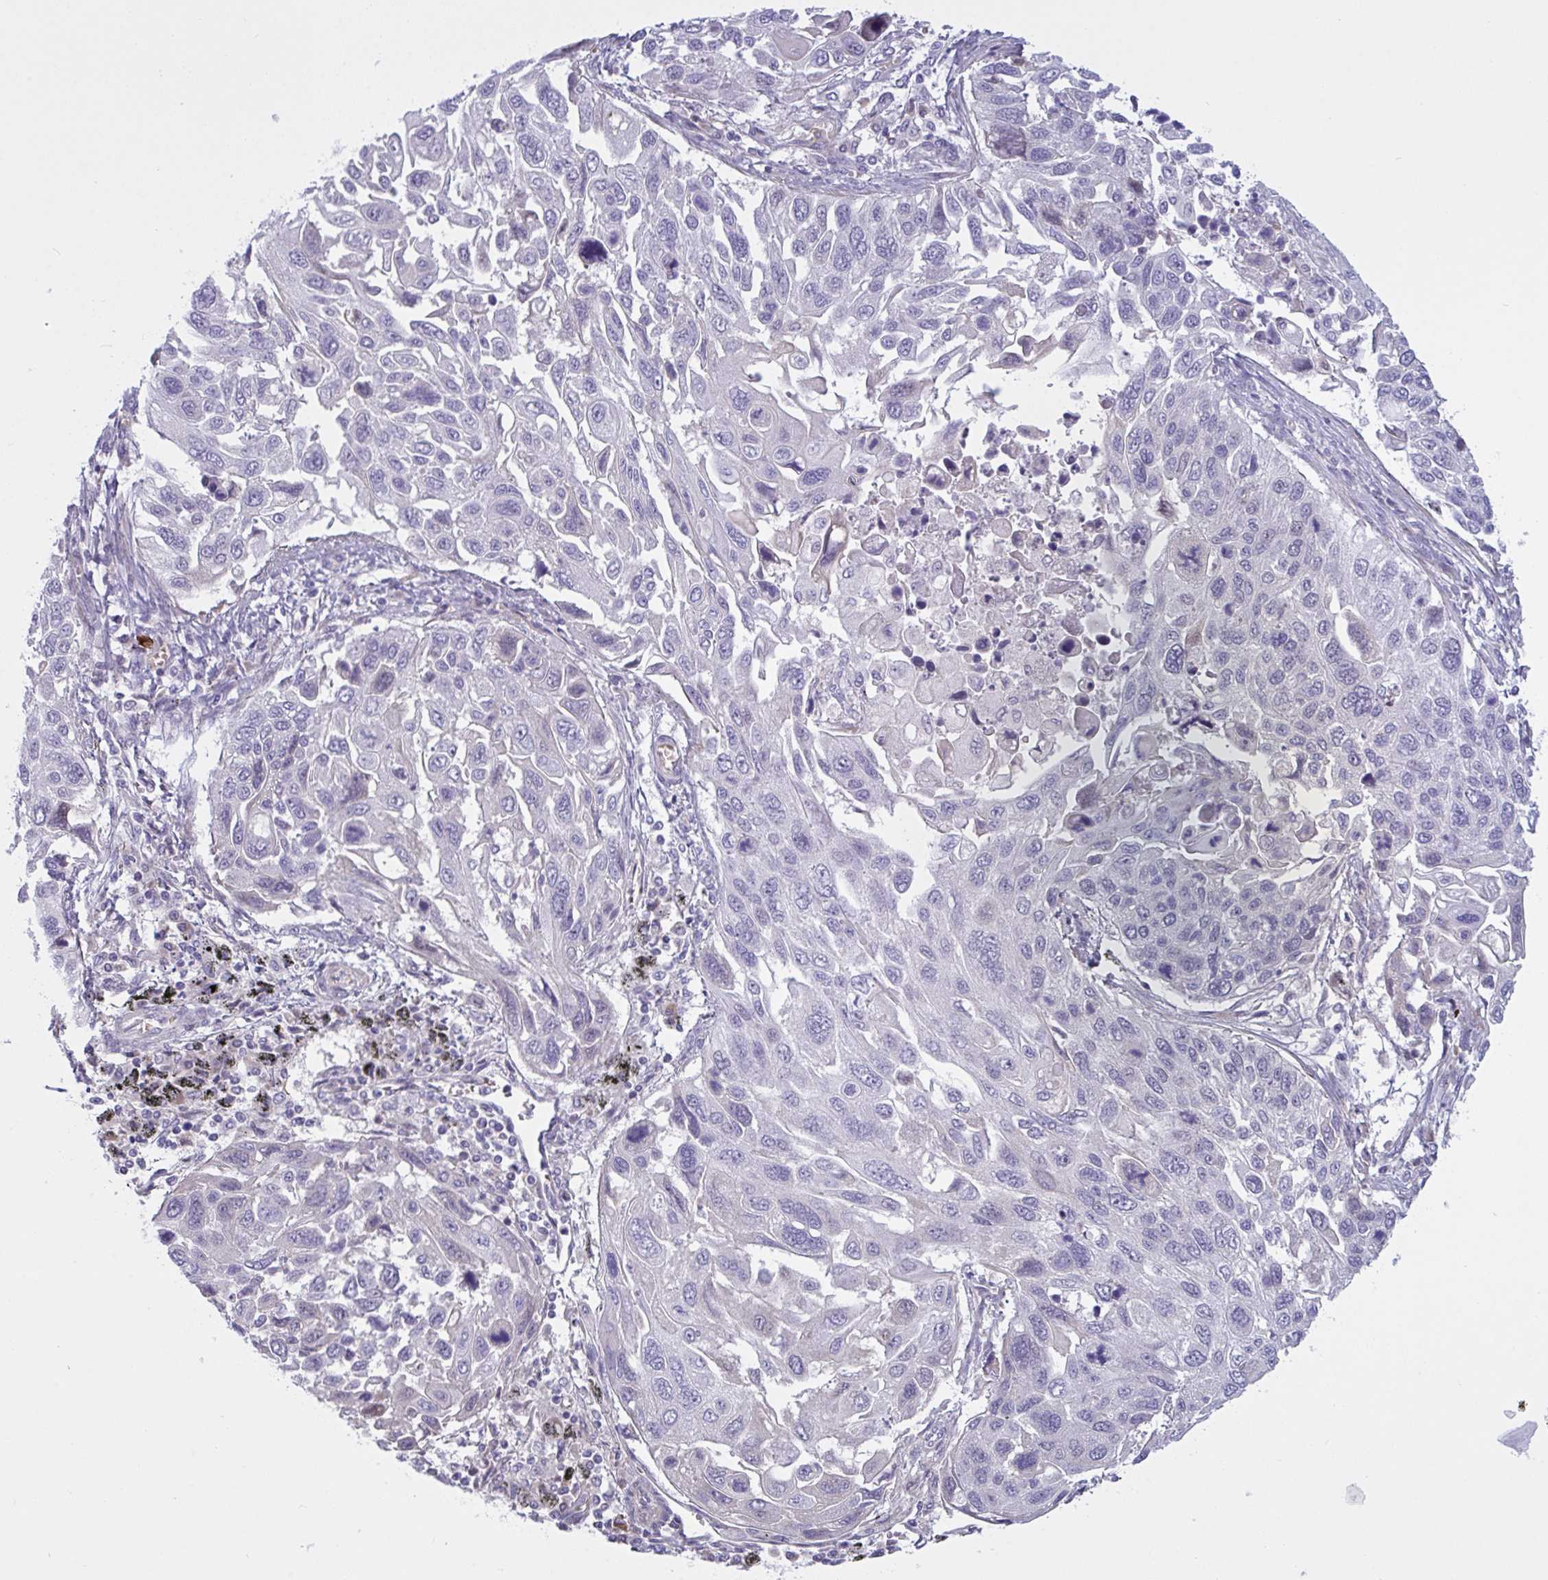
{"staining": {"intensity": "negative", "quantity": "none", "location": "none"}, "tissue": "lung cancer", "cell_type": "Tumor cells", "image_type": "cancer", "snomed": [{"axis": "morphology", "description": "Squamous cell carcinoma, NOS"}, {"axis": "topography", "description": "Lung"}], "caption": "DAB (3,3'-diaminobenzidine) immunohistochemical staining of lung cancer shows no significant positivity in tumor cells.", "gene": "VWC2", "patient": {"sex": "male", "age": 62}}